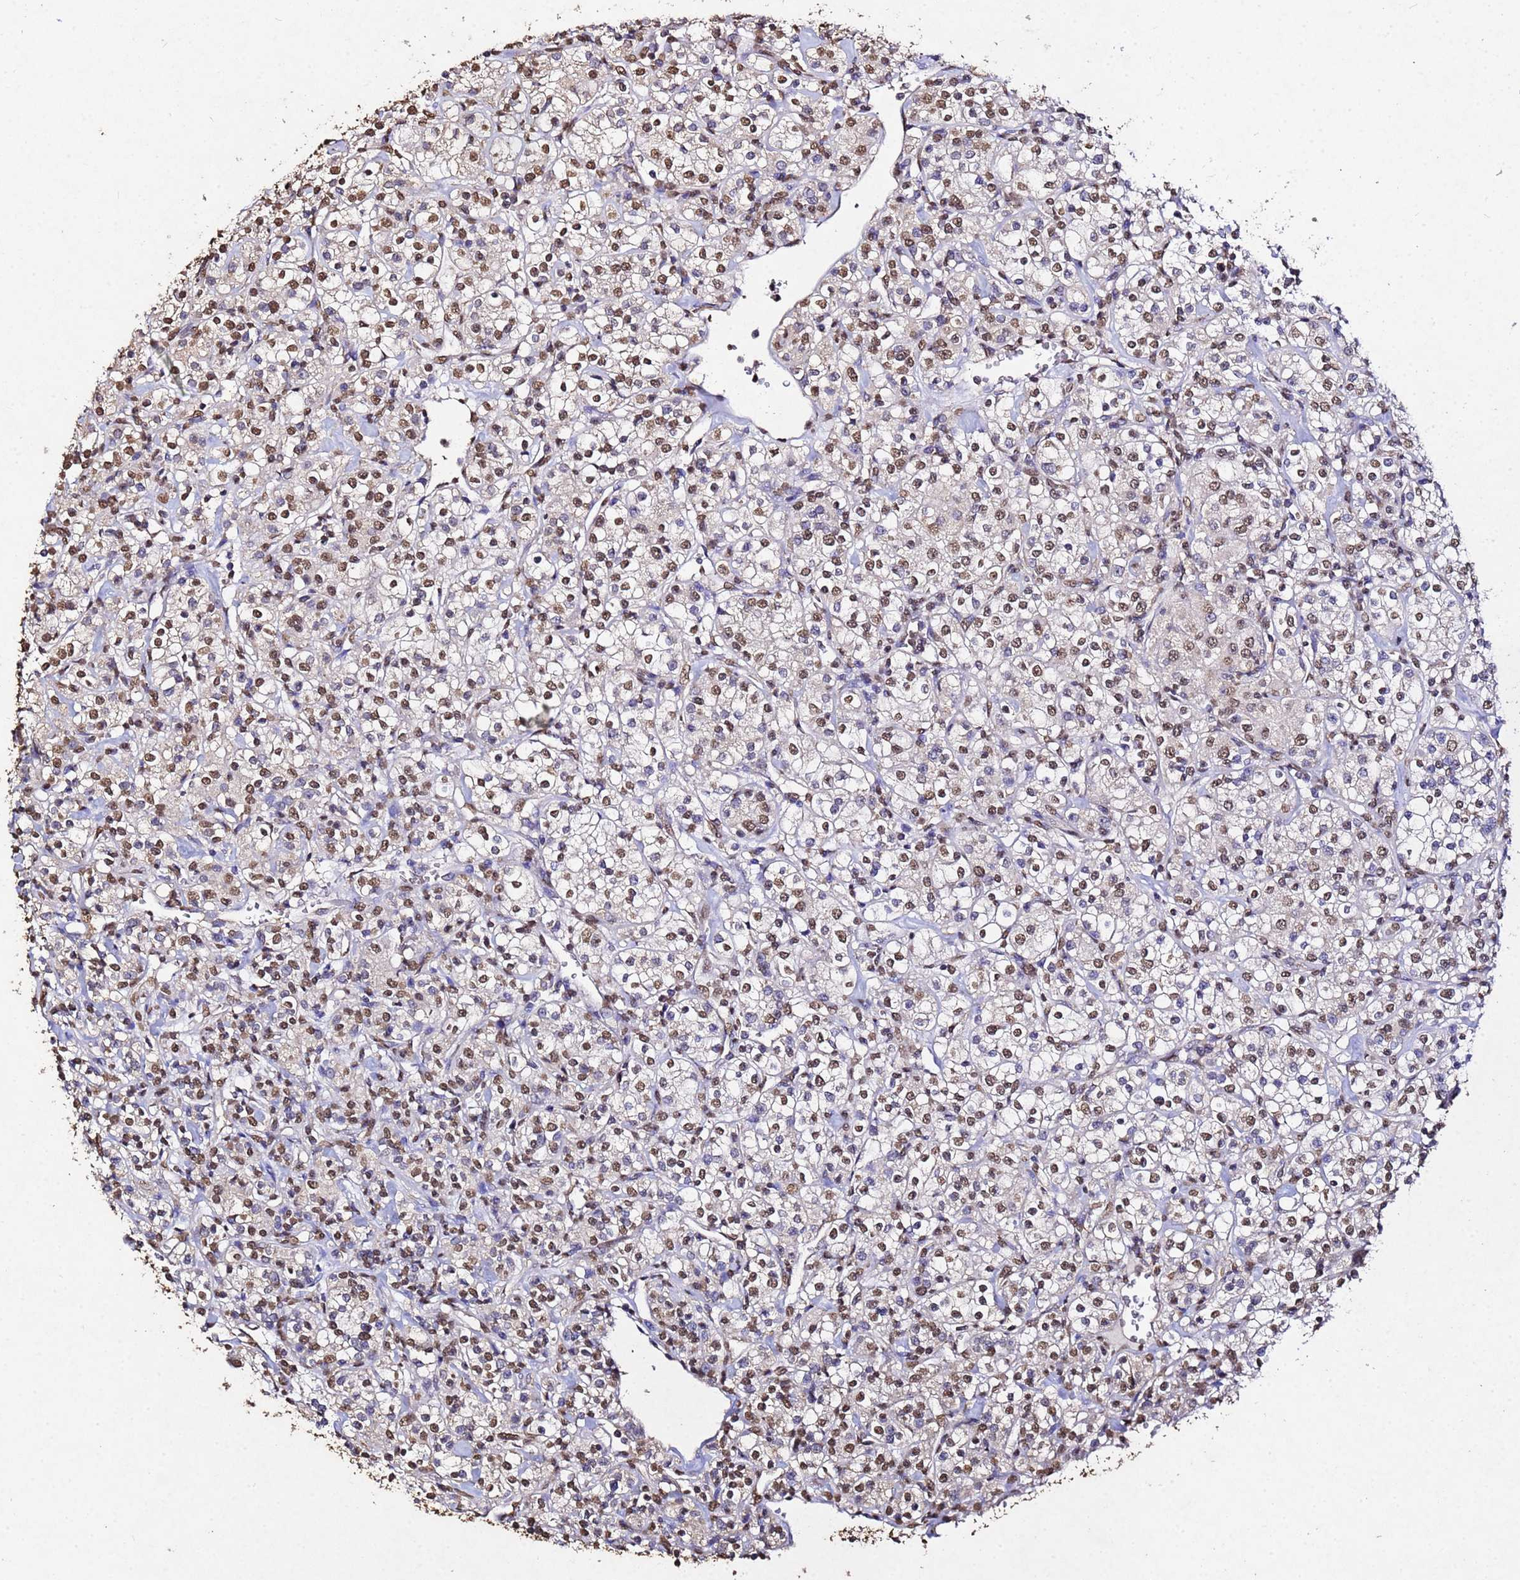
{"staining": {"intensity": "moderate", "quantity": "25%-75%", "location": "nuclear"}, "tissue": "renal cancer", "cell_type": "Tumor cells", "image_type": "cancer", "snomed": [{"axis": "morphology", "description": "Adenocarcinoma, NOS"}, {"axis": "topography", "description": "Kidney"}], "caption": "Immunohistochemical staining of human adenocarcinoma (renal) shows medium levels of moderate nuclear protein staining in about 25%-75% of tumor cells.", "gene": "MYOCD", "patient": {"sex": "male", "age": 77}}